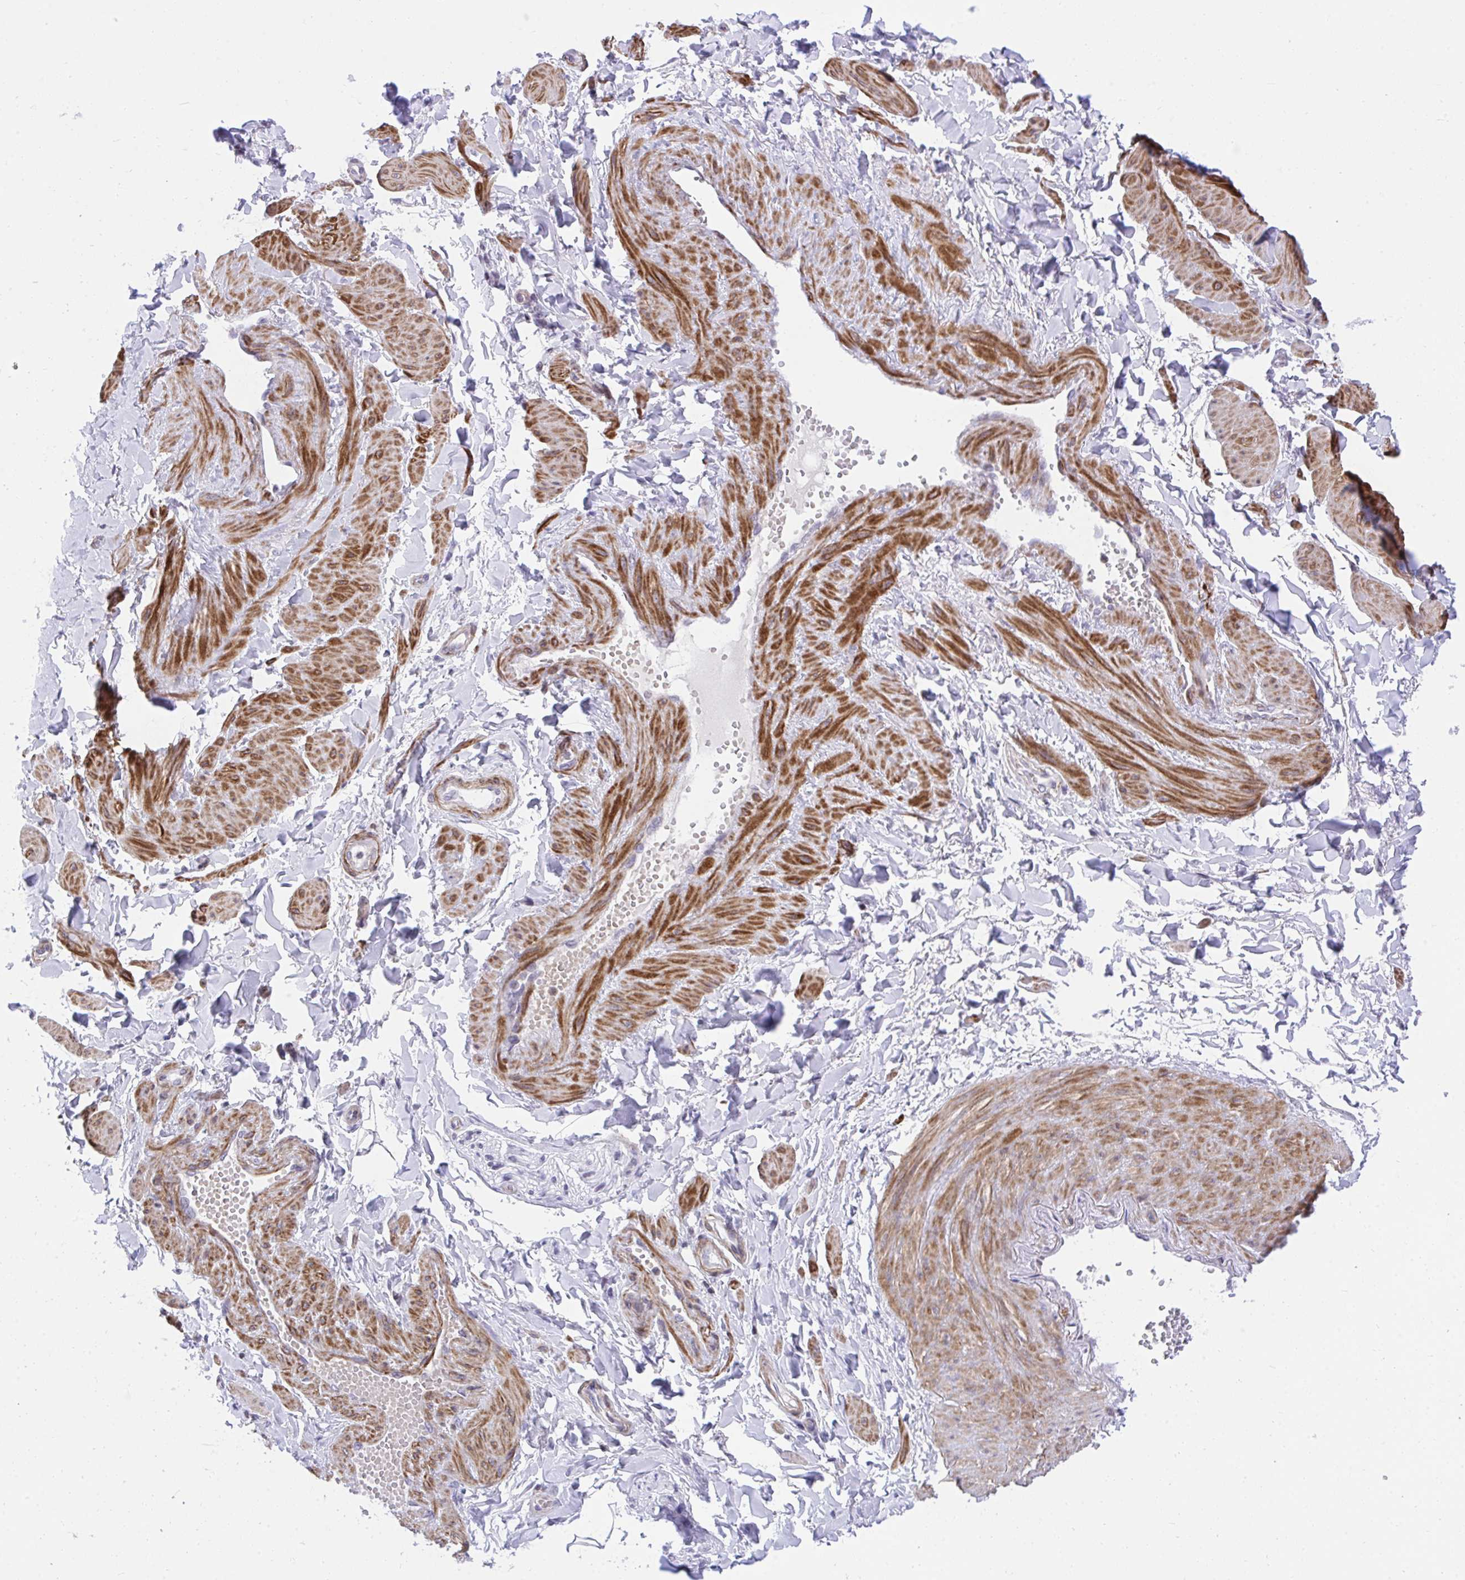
{"staining": {"intensity": "negative", "quantity": "none", "location": "none"}, "tissue": "adipose tissue", "cell_type": "Adipocytes", "image_type": "normal", "snomed": [{"axis": "morphology", "description": "Normal tissue, NOS"}, {"axis": "topography", "description": "Epididymis"}, {"axis": "topography", "description": "Peripheral nerve tissue"}], "caption": "High power microscopy micrograph of an immunohistochemistry (IHC) histopathology image of normal adipose tissue, revealing no significant positivity in adipocytes.", "gene": "KCNN4", "patient": {"sex": "male", "age": 32}}